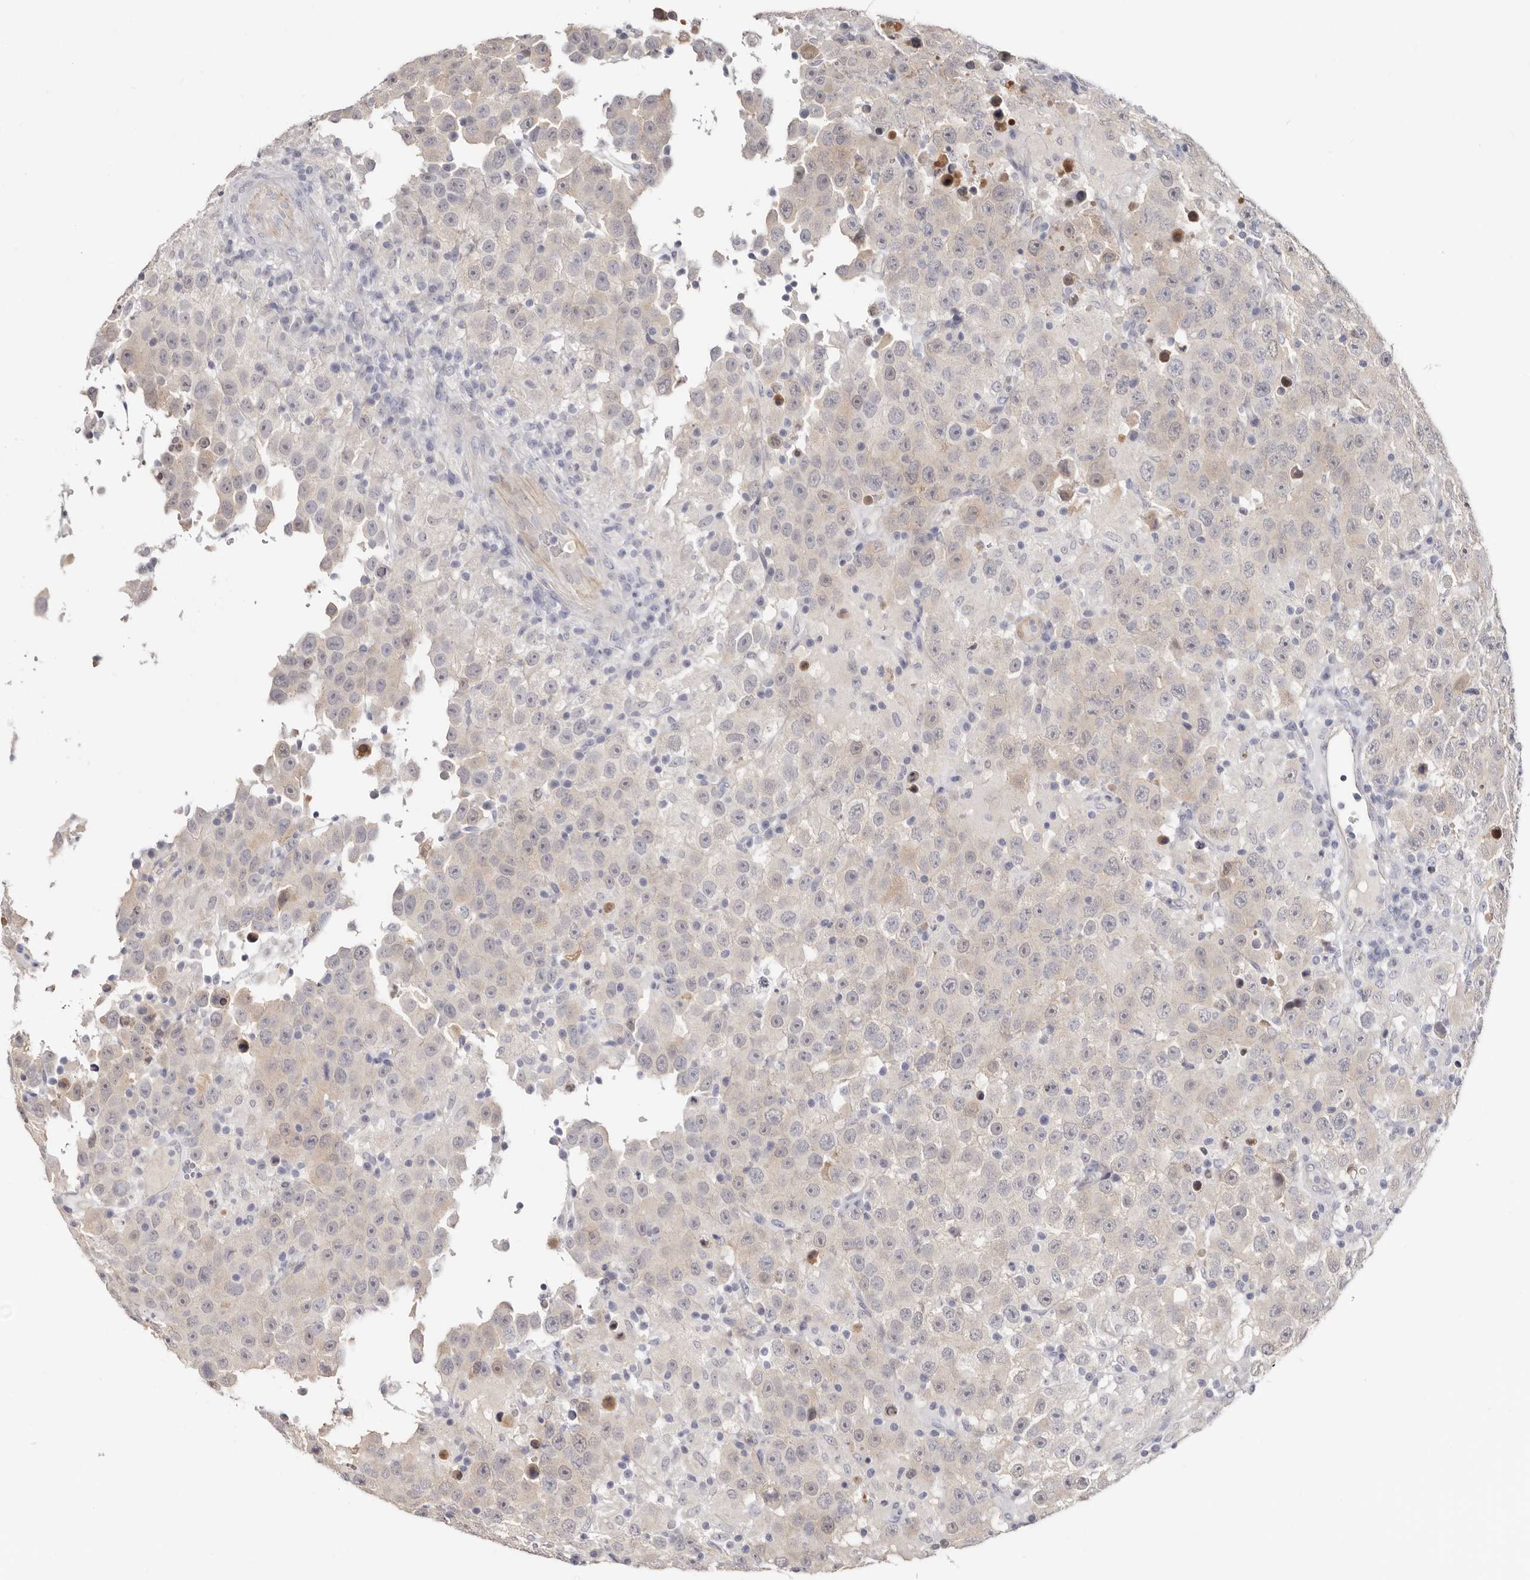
{"staining": {"intensity": "negative", "quantity": "none", "location": "none"}, "tissue": "testis cancer", "cell_type": "Tumor cells", "image_type": "cancer", "snomed": [{"axis": "morphology", "description": "Seminoma, NOS"}, {"axis": "topography", "description": "Testis"}], "caption": "Human testis seminoma stained for a protein using immunohistochemistry (IHC) reveals no positivity in tumor cells.", "gene": "PKDCC", "patient": {"sex": "male", "age": 41}}